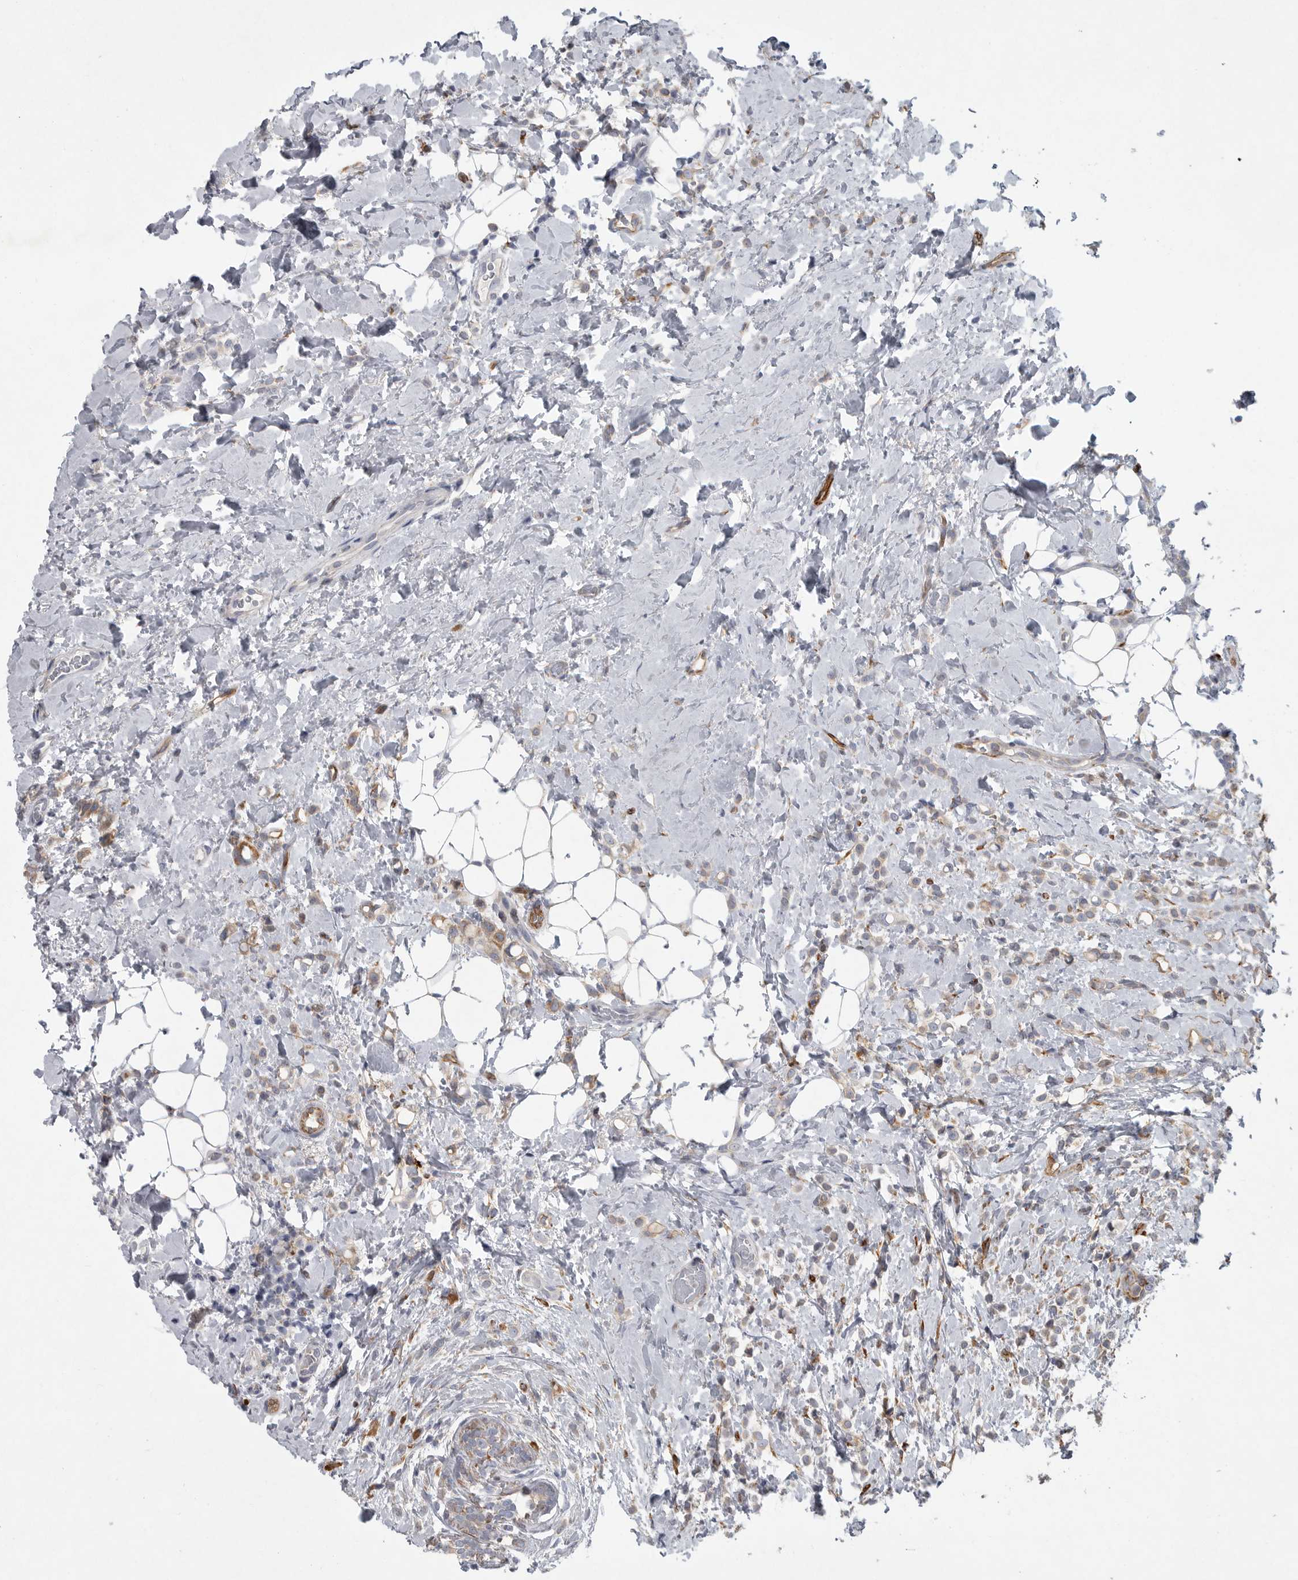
{"staining": {"intensity": "weak", "quantity": "25%-75%", "location": "cytoplasmic/membranous"}, "tissue": "breast cancer", "cell_type": "Tumor cells", "image_type": "cancer", "snomed": [{"axis": "morphology", "description": "Normal tissue, NOS"}, {"axis": "morphology", "description": "Lobular carcinoma"}, {"axis": "topography", "description": "Breast"}], "caption": "Lobular carcinoma (breast) was stained to show a protein in brown. There is low levels of weak cytoplasmic/membranous staining in approximately 25%-75% of tumor cells.", "gene": "MINPP1", "patient": {"sex": "female", "age": 50}}